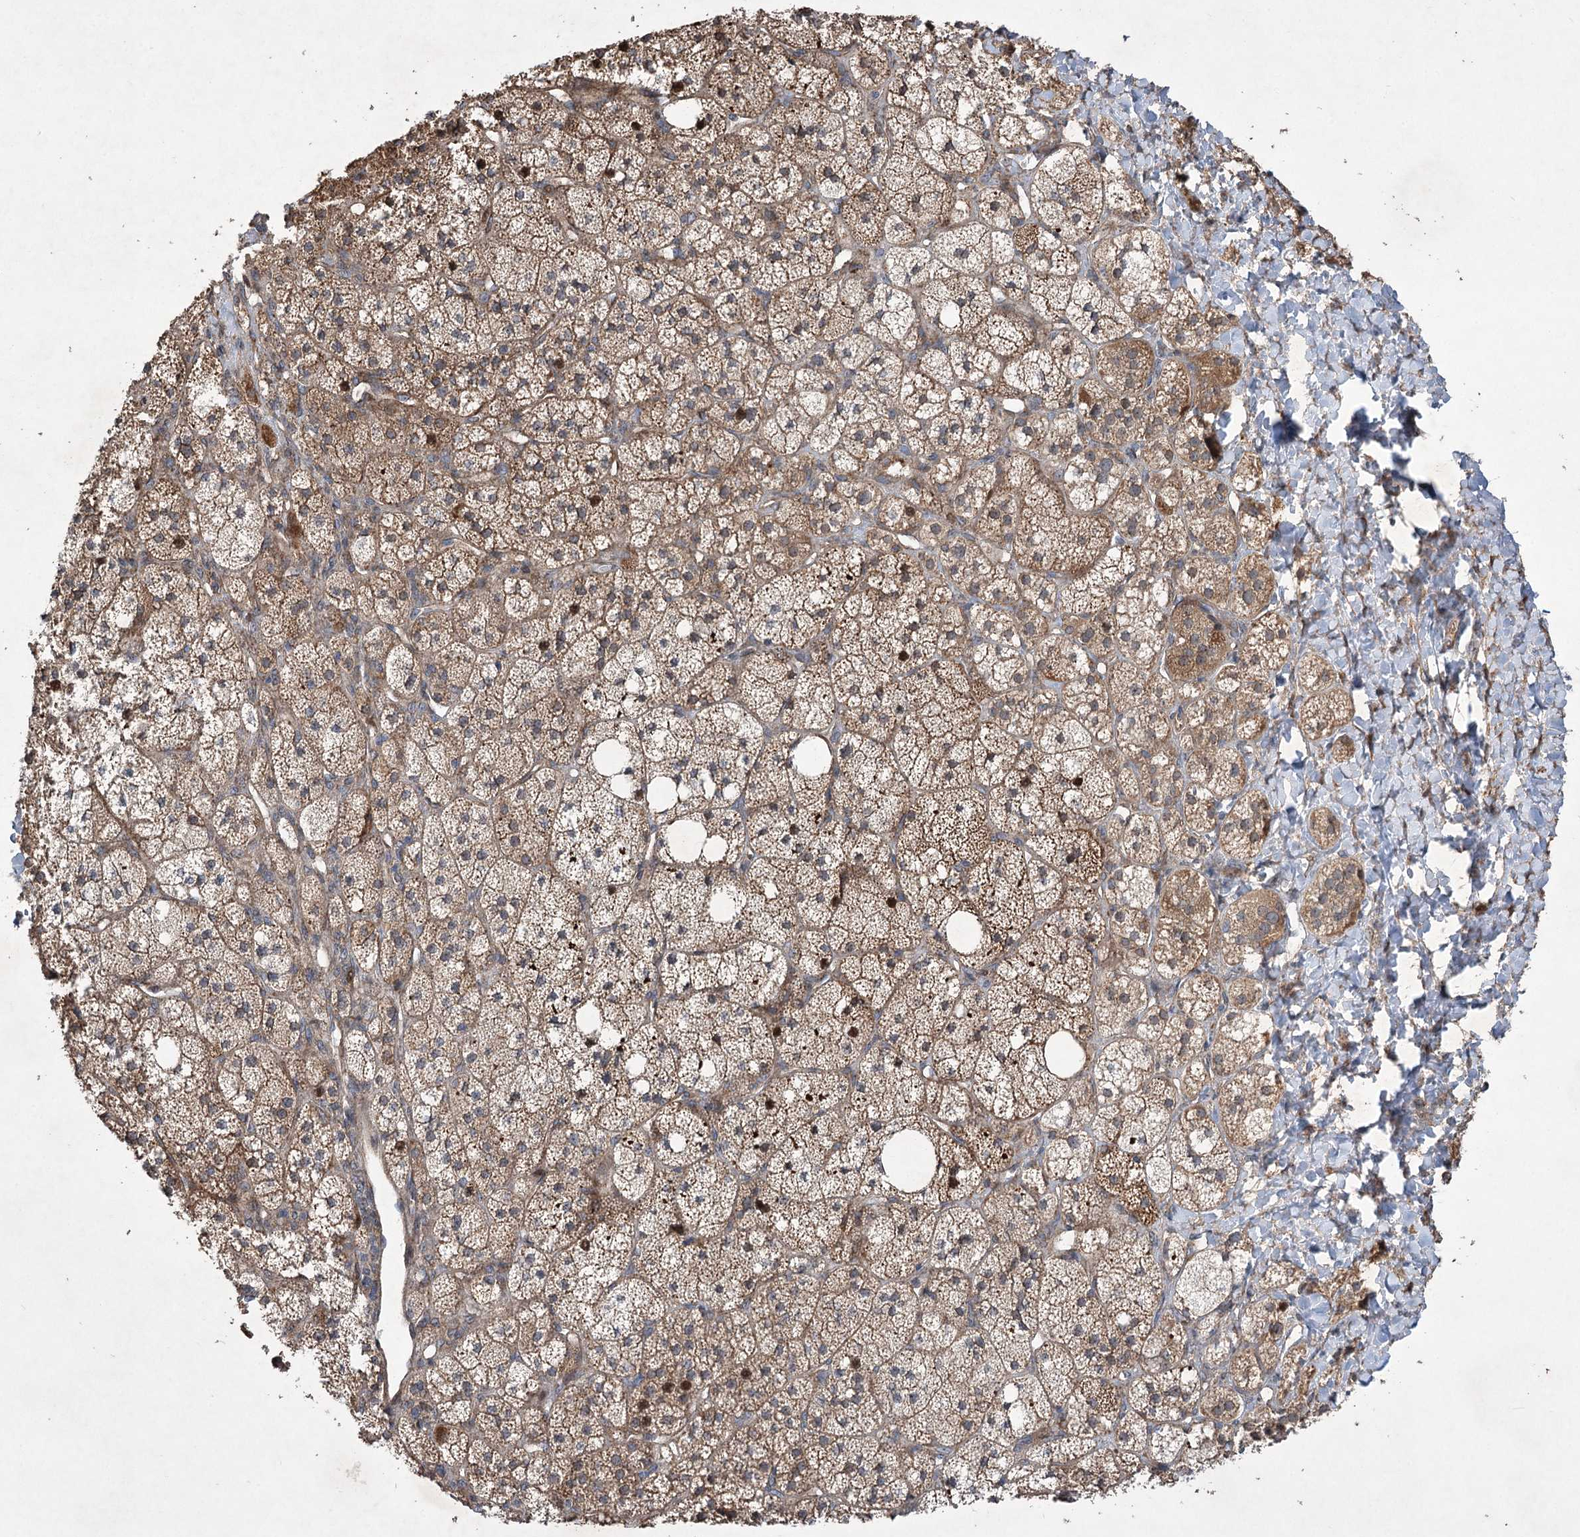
{"staining": {"intensity": "strong", "quantity": "25%-75%", "location": "cytoplasmic/membranous"}, "tissue": "adrenal gland", "cell_type": "Glandular cells", "image_type": "normal", "snomed": [{"axis": "morphology", "description": "Normal tissue, NOS"}, {"axis": "topography", "description": "Adrenal gland"}], "caption": "Normal adrenal gland exhibits strong cytoplasmic/membranous positivity in about 25%-75% of glandular cells Immunohistochemistry (ihc) stains the protein in brown and the nuclei are stained blue..", "gene": "SERINC5", "patient": {"sex": "male", "age": 61}}